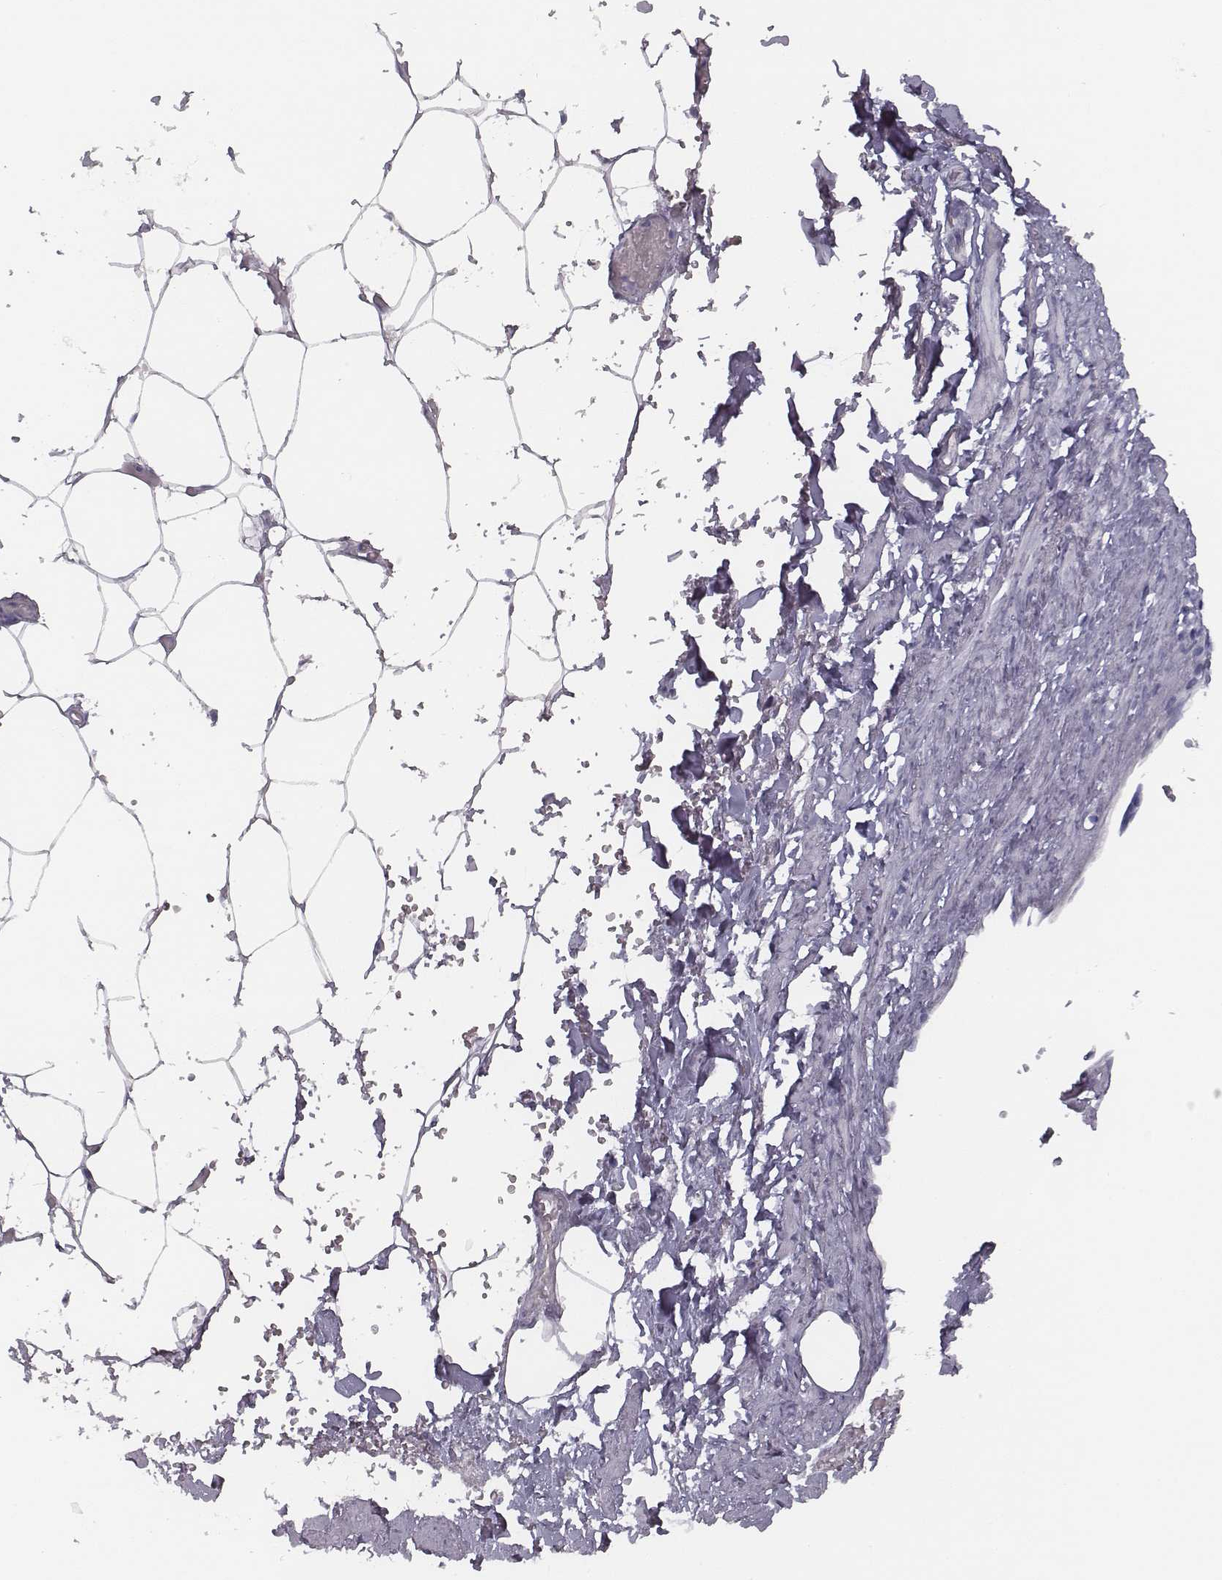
{"staining": {"intensity": "negative", "quantity": "none", "location": "none"}, "tissue": "adipose tissue", "cell_type": "Adipocytes", "image_type": "normal", "snomed": [{"axis": "morphology", "description": "Normal tissue, NOS"}, {"axis": "topography", "description": "Prostate"}, {"axis": "topography", "description": "Peripheral nerve tissue"}], "caption": "DAB (3,3'-diaminobenzidine) immunohistochemical staining of normal adipose tissue reveals no significant positivity in adipocytes. The staining is performed using DAB (3,3'-diaminobenzidine) brown chromogen with nuclei counter-stained in using hematoxylin.", "gene": "SEPTIN14", "patient": {"sex": "male", "age": 55}}